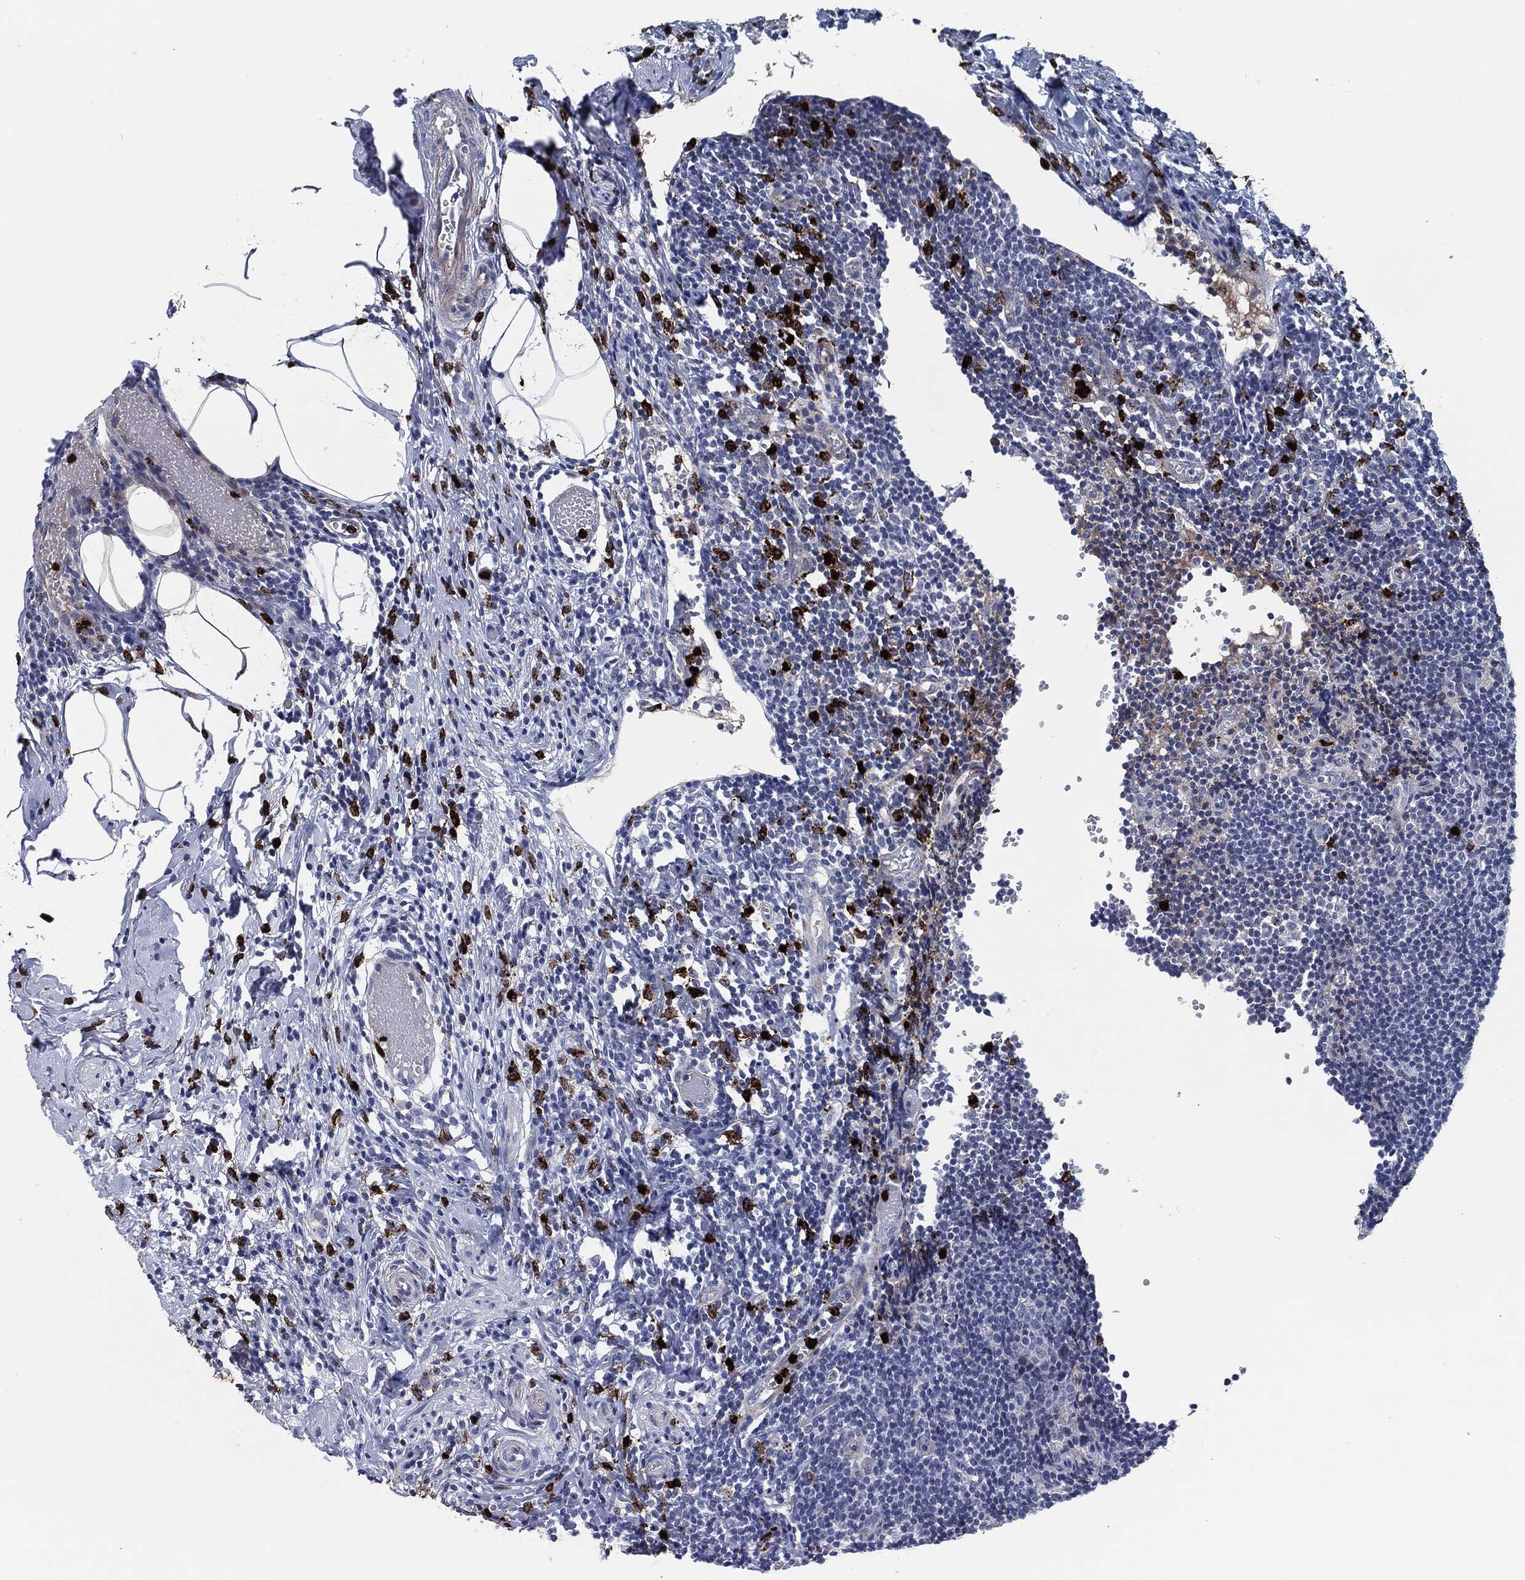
{"staining": {"intensity": "weak", "quantity": "25%-75%", "location": "cytoplasmic/membranous"}, "tissue": "appendix", "cell_type": "Glandular cells", "image_type": "normal", "snomed": [{"axis": "morphology", "description": "Normal tissue, NOS"}, {"axis": "topography", "description": "Appendix"}], "caption": "This is a photomicrograph of IHC staining of unremarkable appendix, which shows weak expression in the cytoplasmic/membranous of glandular cells.", "gene": "MPO", "patient": {"sex": "female", "age": 40}}